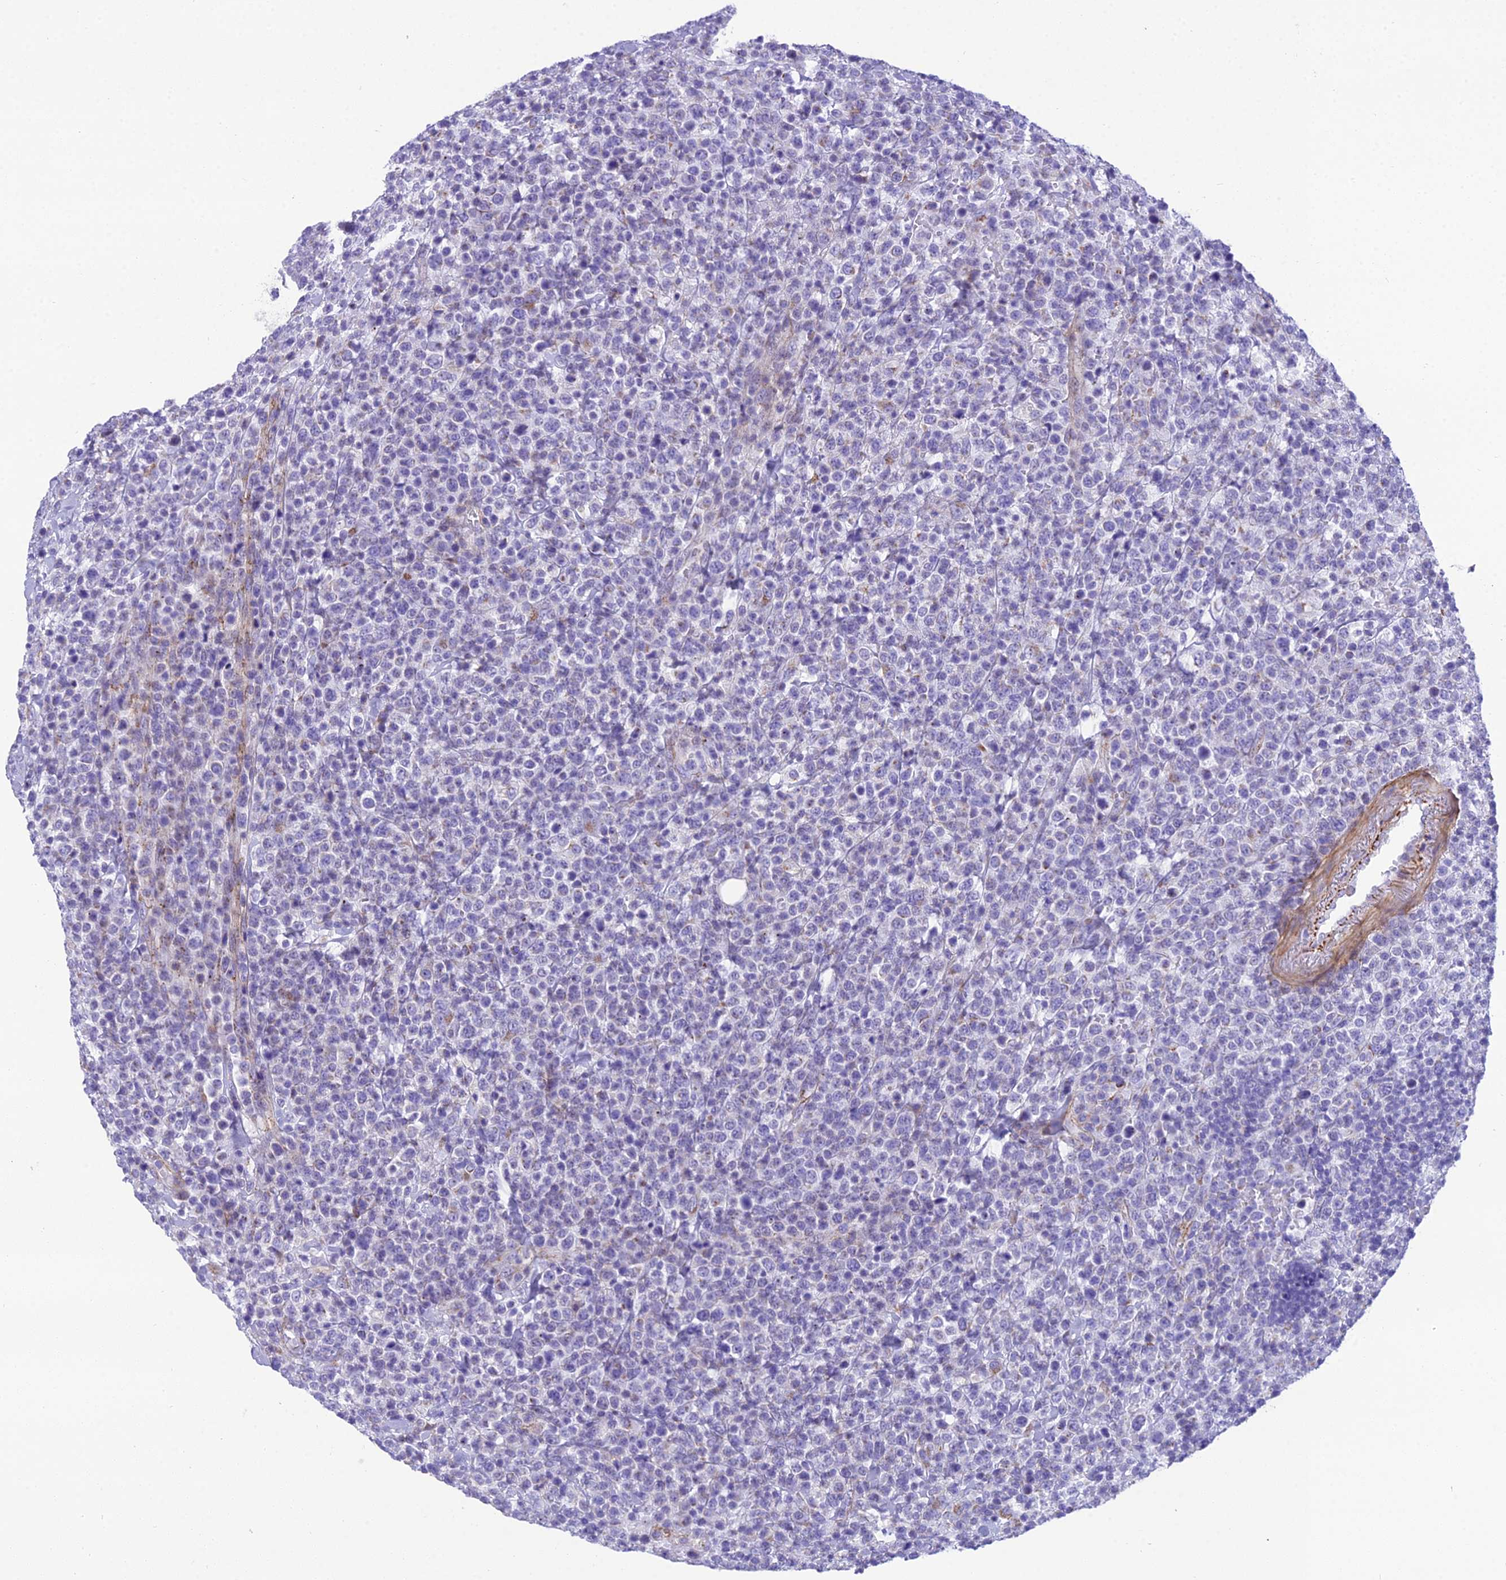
{"staining": {"intensity": "negative", "quantity": "none", "location": "none"}, "tissue": "lymphoma", "cell_type": "Tumor cells", "image_type": "cancer", "snomed": [{"axis": "morphology", "description": "Malignant lymphoma, non-Hodgkin's type, High grade"}, {"axis": "topography", "description": "Colon"}], "caption": "There is no significant expression in tumor cells of high-grade malignant lymphoma, non-Hodgkin's type.", "gene": "GFRA1", "patient": {"sex": "female", "age": 53}}